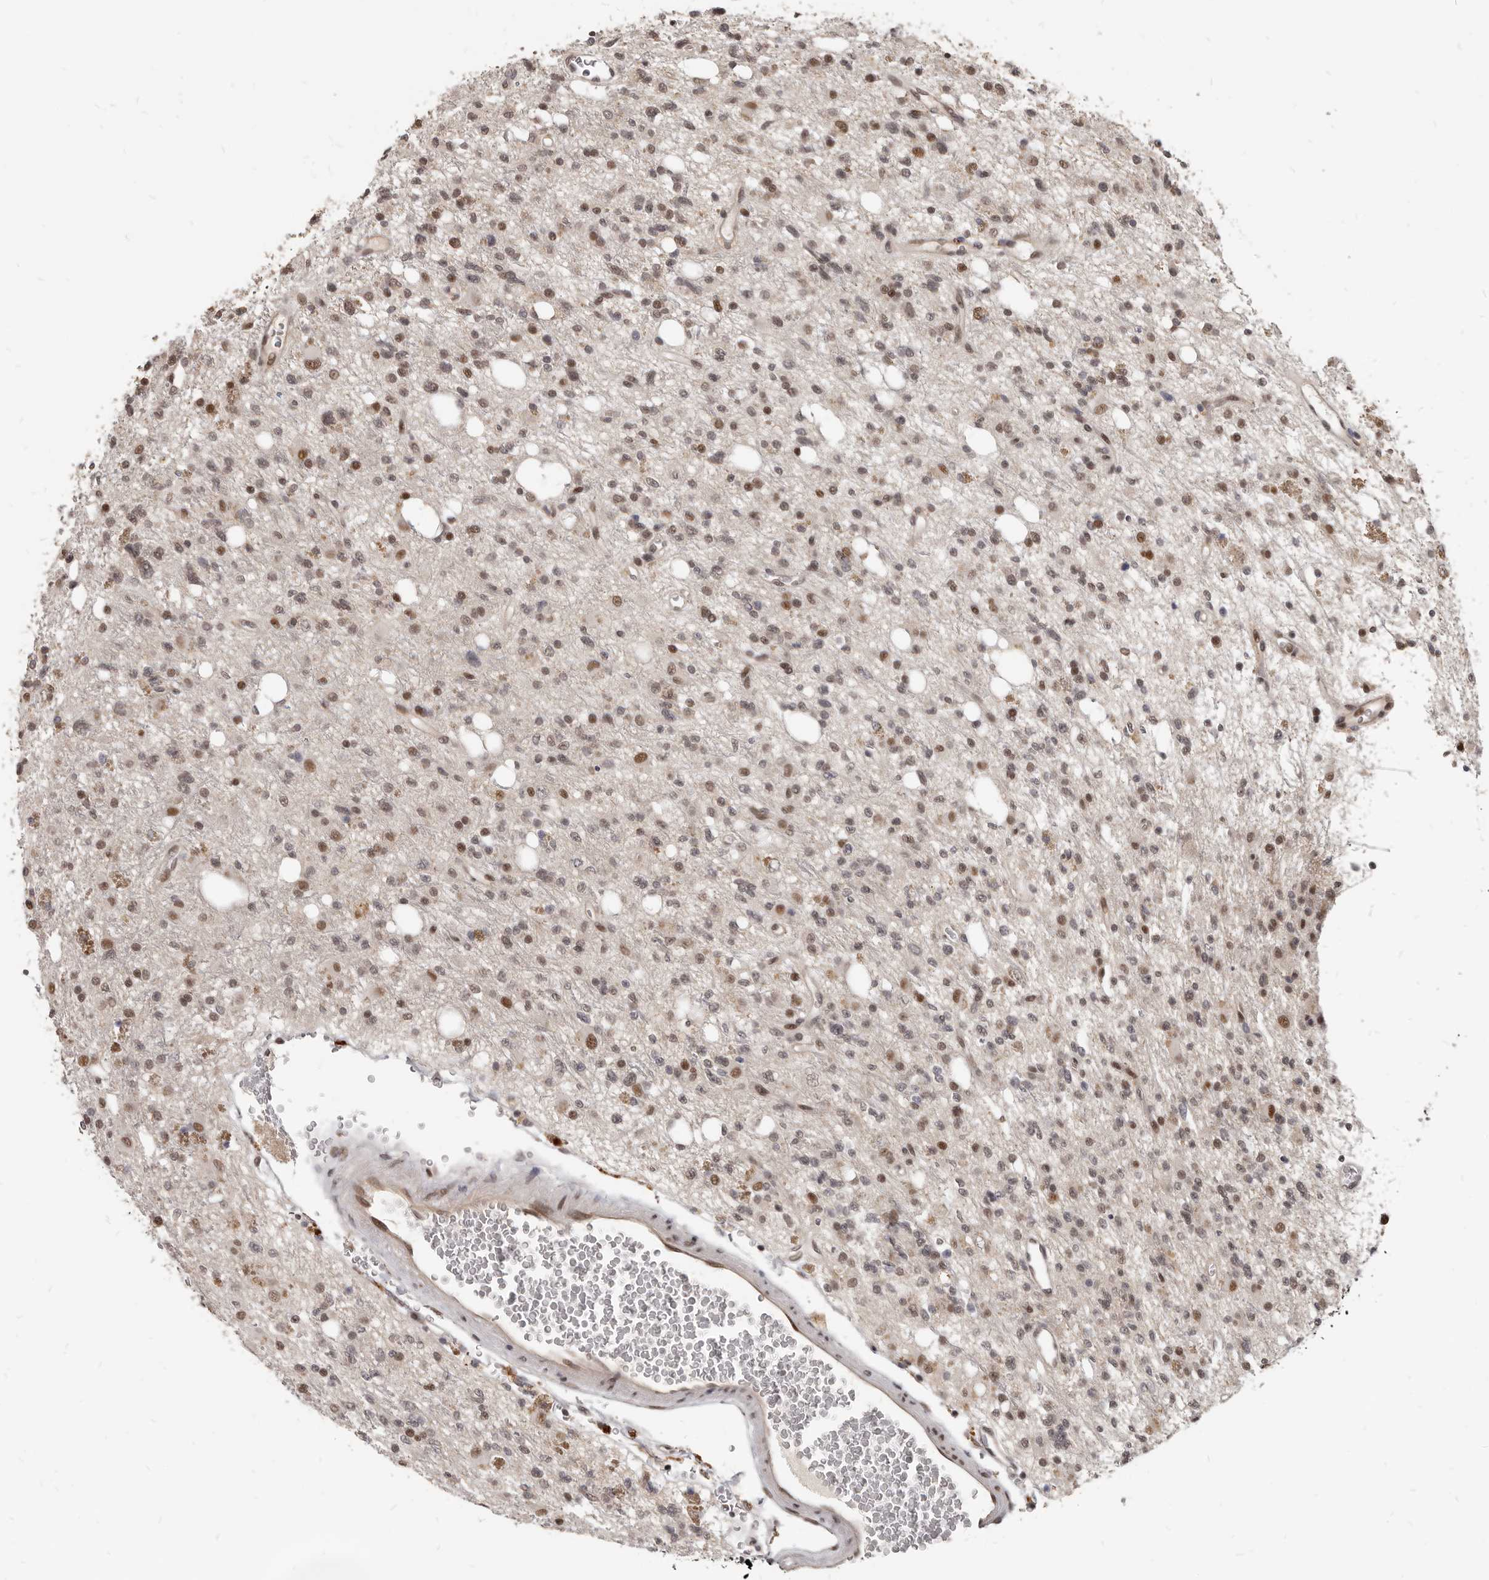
{"staining": {"intensity": "moderate", "quantity": "25%-75%", "location": "nuclear"}, "tissue": "glioma", "cell_type": "Tumor cells", "image_type": "cancer", "snomed": [{"axis": "morphology", "description": "Glioma, malignant, High grade"}, {"axis": "topography", "description": "Brain"}], "caption": "DAB immunohistochemical staining of glioma displays moderate nuclear protein staining in approximately 25%-75% of tumor cells.", "gene": "ATF5", "patient": {"sex": "female", "age": 62}}